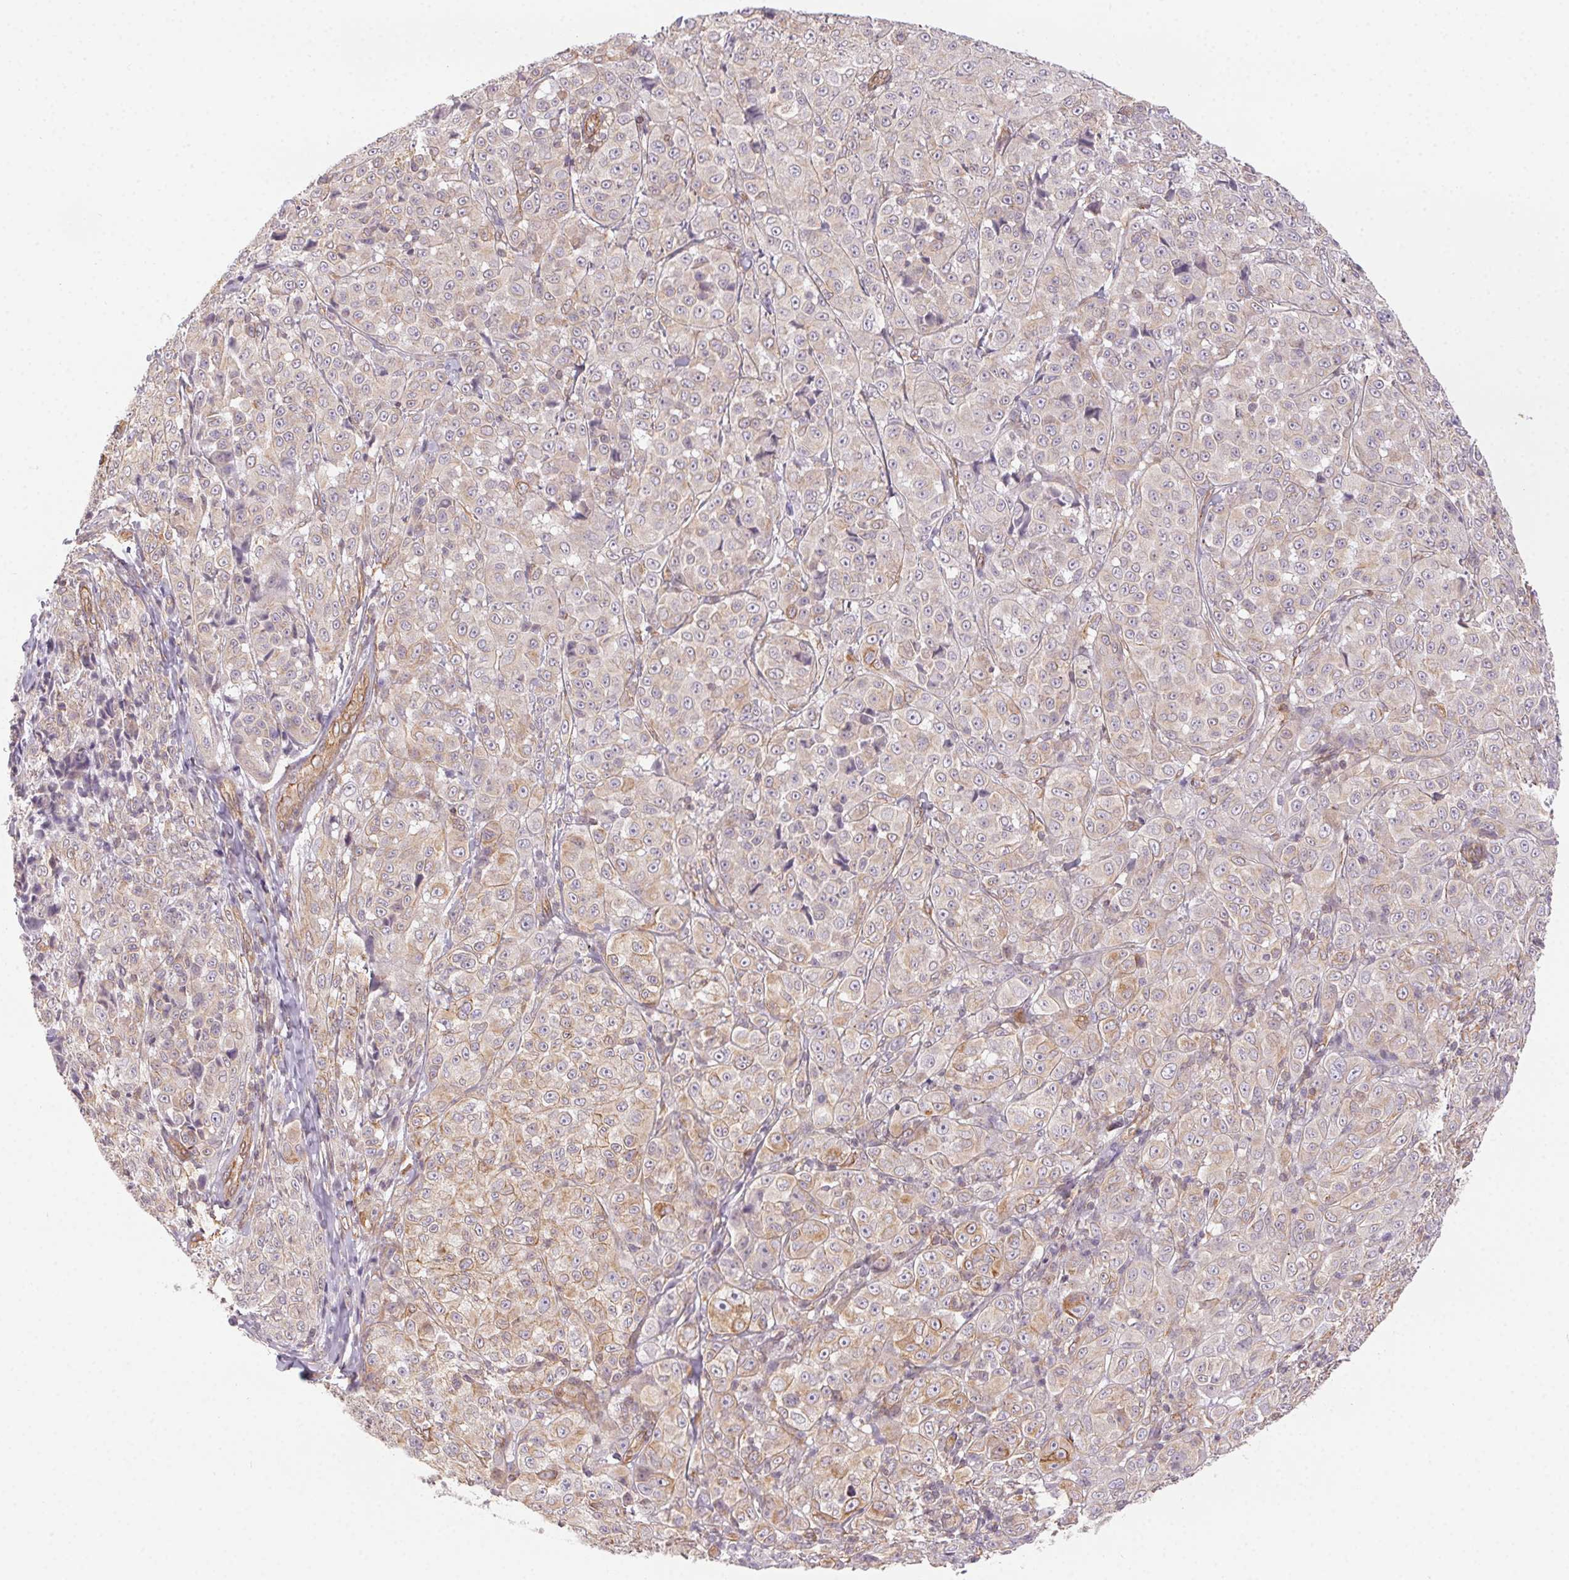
{"staining": {"intensity": "weak", "quantity": "<25%", "location": "cytoplasmic/membranous"}, "tissue": "melanoma", "cell_type": "Tumor cells", "image_type": "cancer", "snomed": [{"axis": "morphology", "description": "Malignant melanoma, NOS"}, {"axis": "topography", "description": "Skin"}], "caption": "This is an immunohistochemistry (IHC) image of human melanoma. There is no staining in tumor cells.", "gene": "PLA2G4F", "patient": {"sex": "male", "age": 89}}